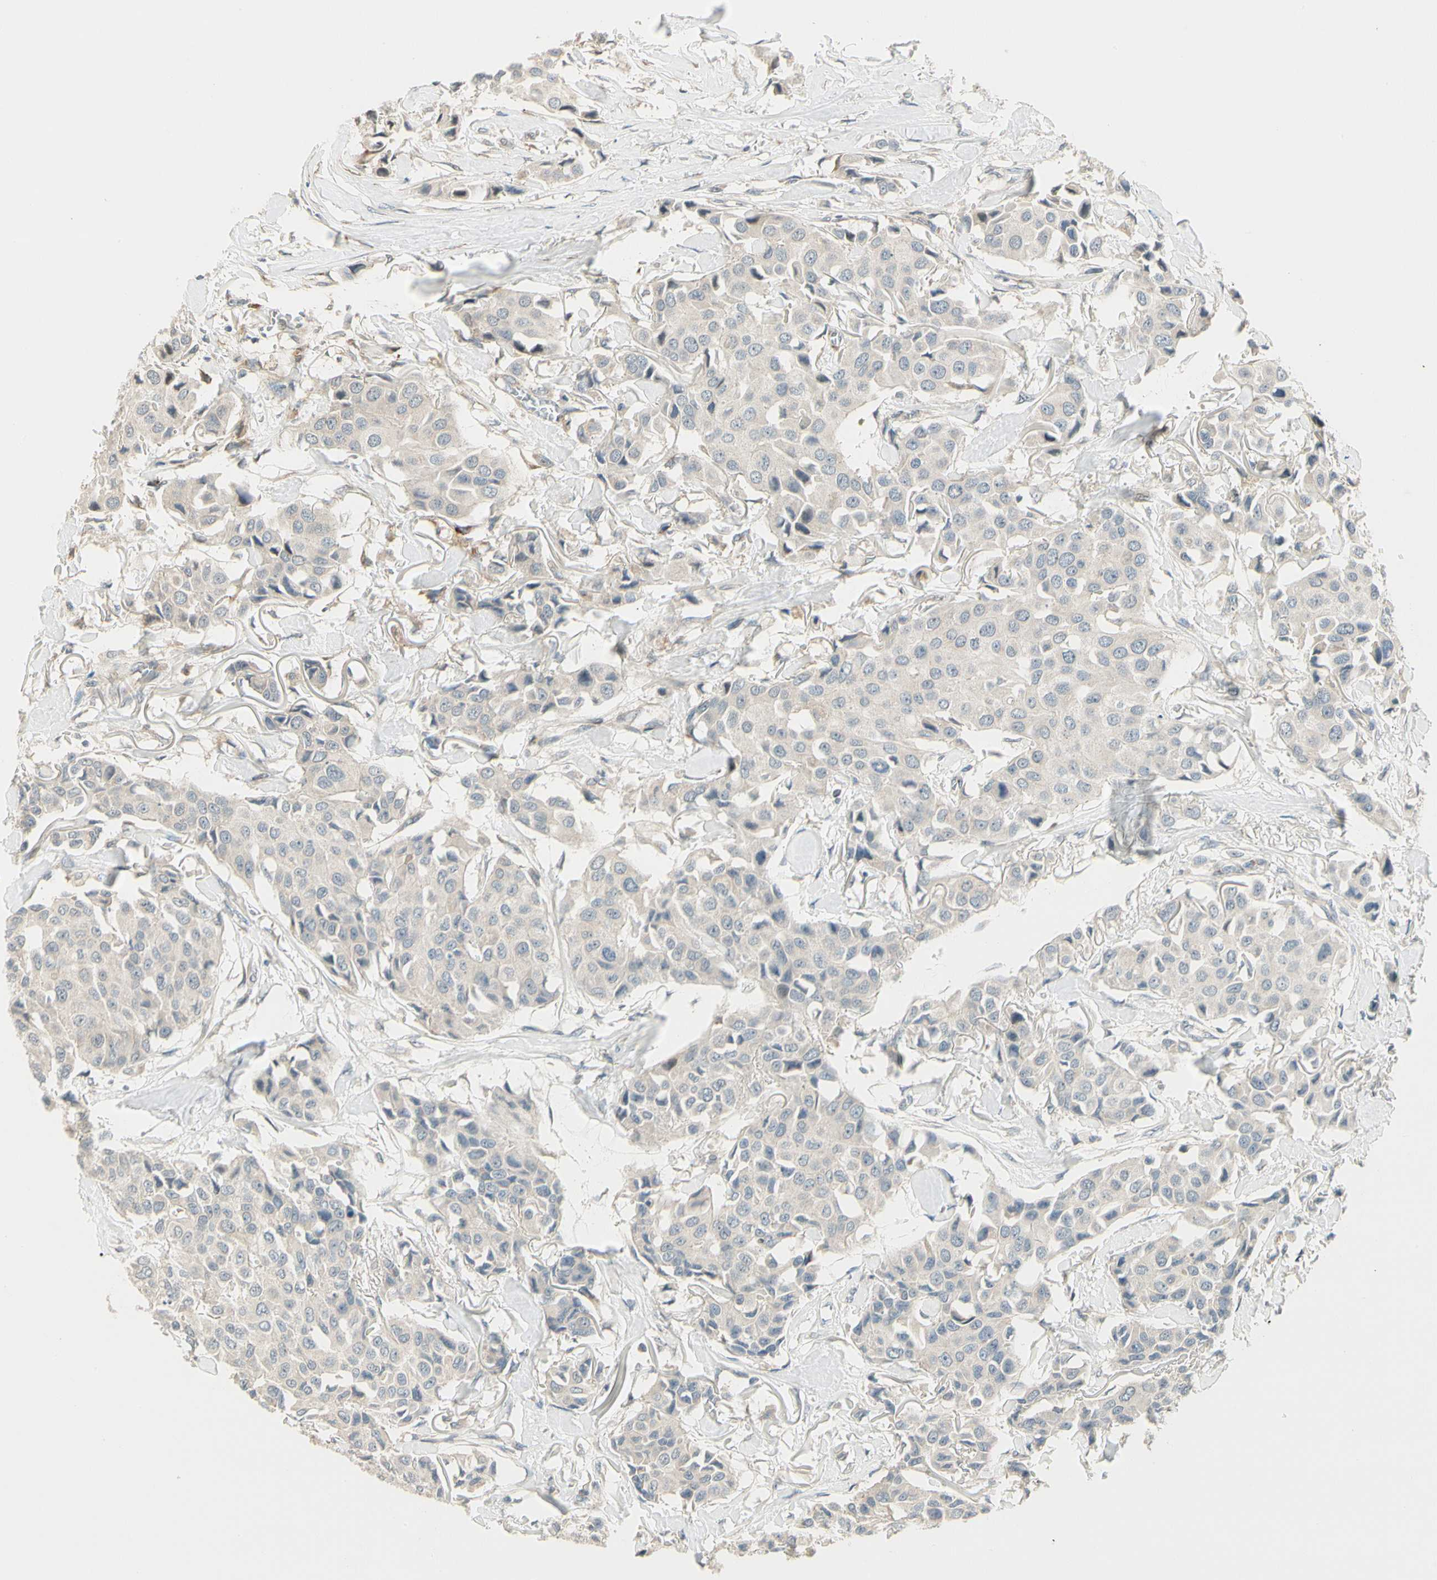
{"staining": {"intensity": "negative", "quantity": "none", "location": "none"}, "tissue": "breast cancer", "cell_type": "Tumor cells", "image_type": "cancer", "snomed": [{"axis": "morphology", "description": "Duct carcinoma"}, {"axis": "topography", "description": "Breast"}], "caption": "A photomicrograph of human breast cancer (infiltrating ductal carcinoma) is negative for staining in tumor cells. (Brightfield microscopy of DAB (3,3'-diaminobenzidine) immunohistochemistry at high magnification).", "gene": "PCDHB15", "patient": {"sex": "female", "age": 80}}